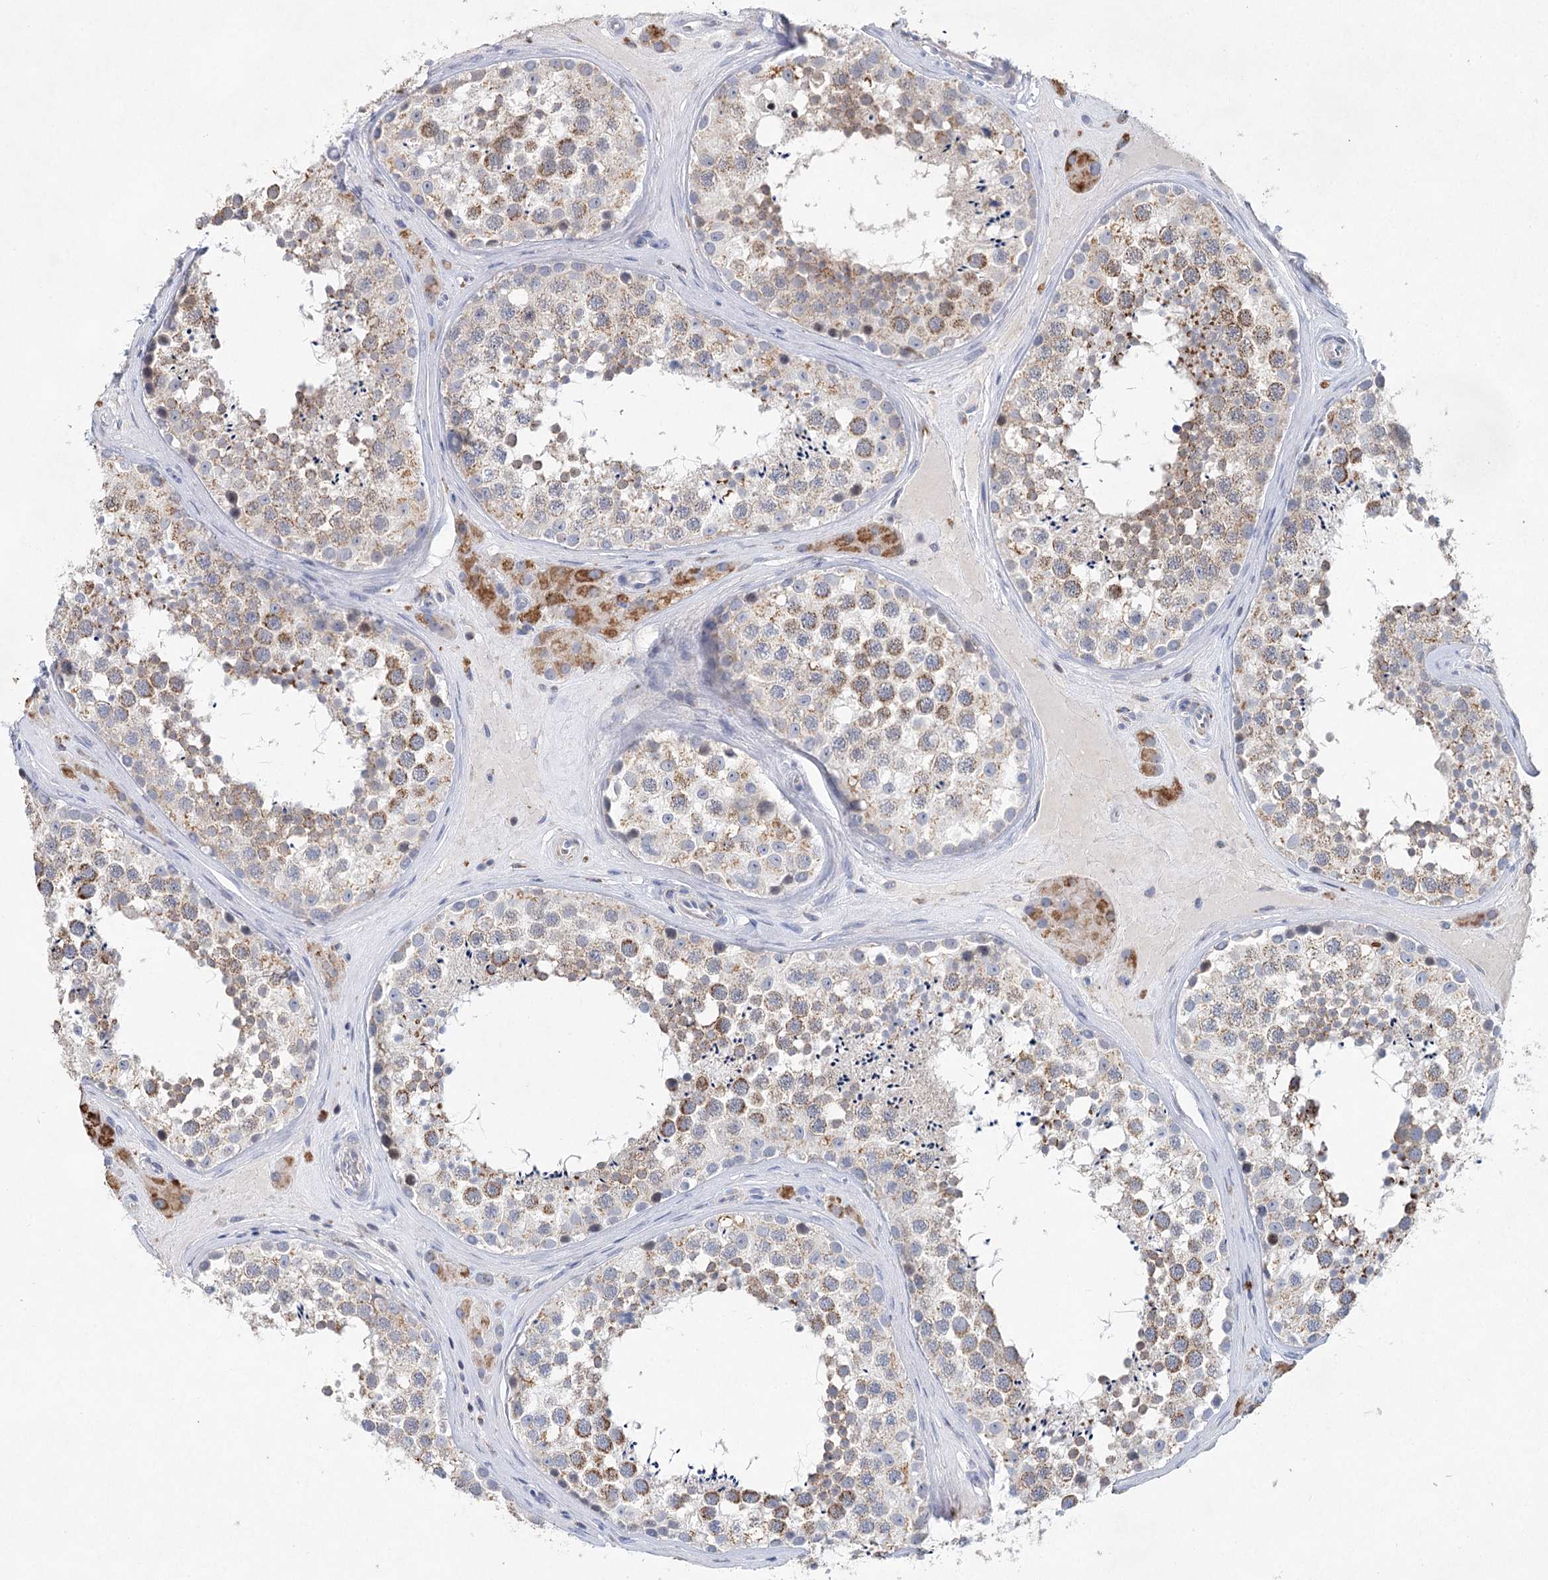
{"staining": {"intensity": "moderate", "quantity": "25%-75%", "location": "cytoplasmic/membranous"}, "tissue": "testis", "cell_type": "Cells in seminiferous ducts", "image_type": "normal", "snomed": [{"axis": "morphology", "description": "Normal tissue, NOS"}, {"axis": "topography", "description": "Testis"}], "caption": "Brown immunohistochemical staining in unremarkable testis displays moderate cytoplasmic/membranous positivity in about 25%-75% of cells in seminiferous ducts. The staining is performed using DAB (3,3'-diaminobenzidine) brown chromogen to label protein expression. The nuclei are counter-stained blue using hematoxylin.", "gene": "XPO6", "patient": {"sex": "male", "age": 46}}